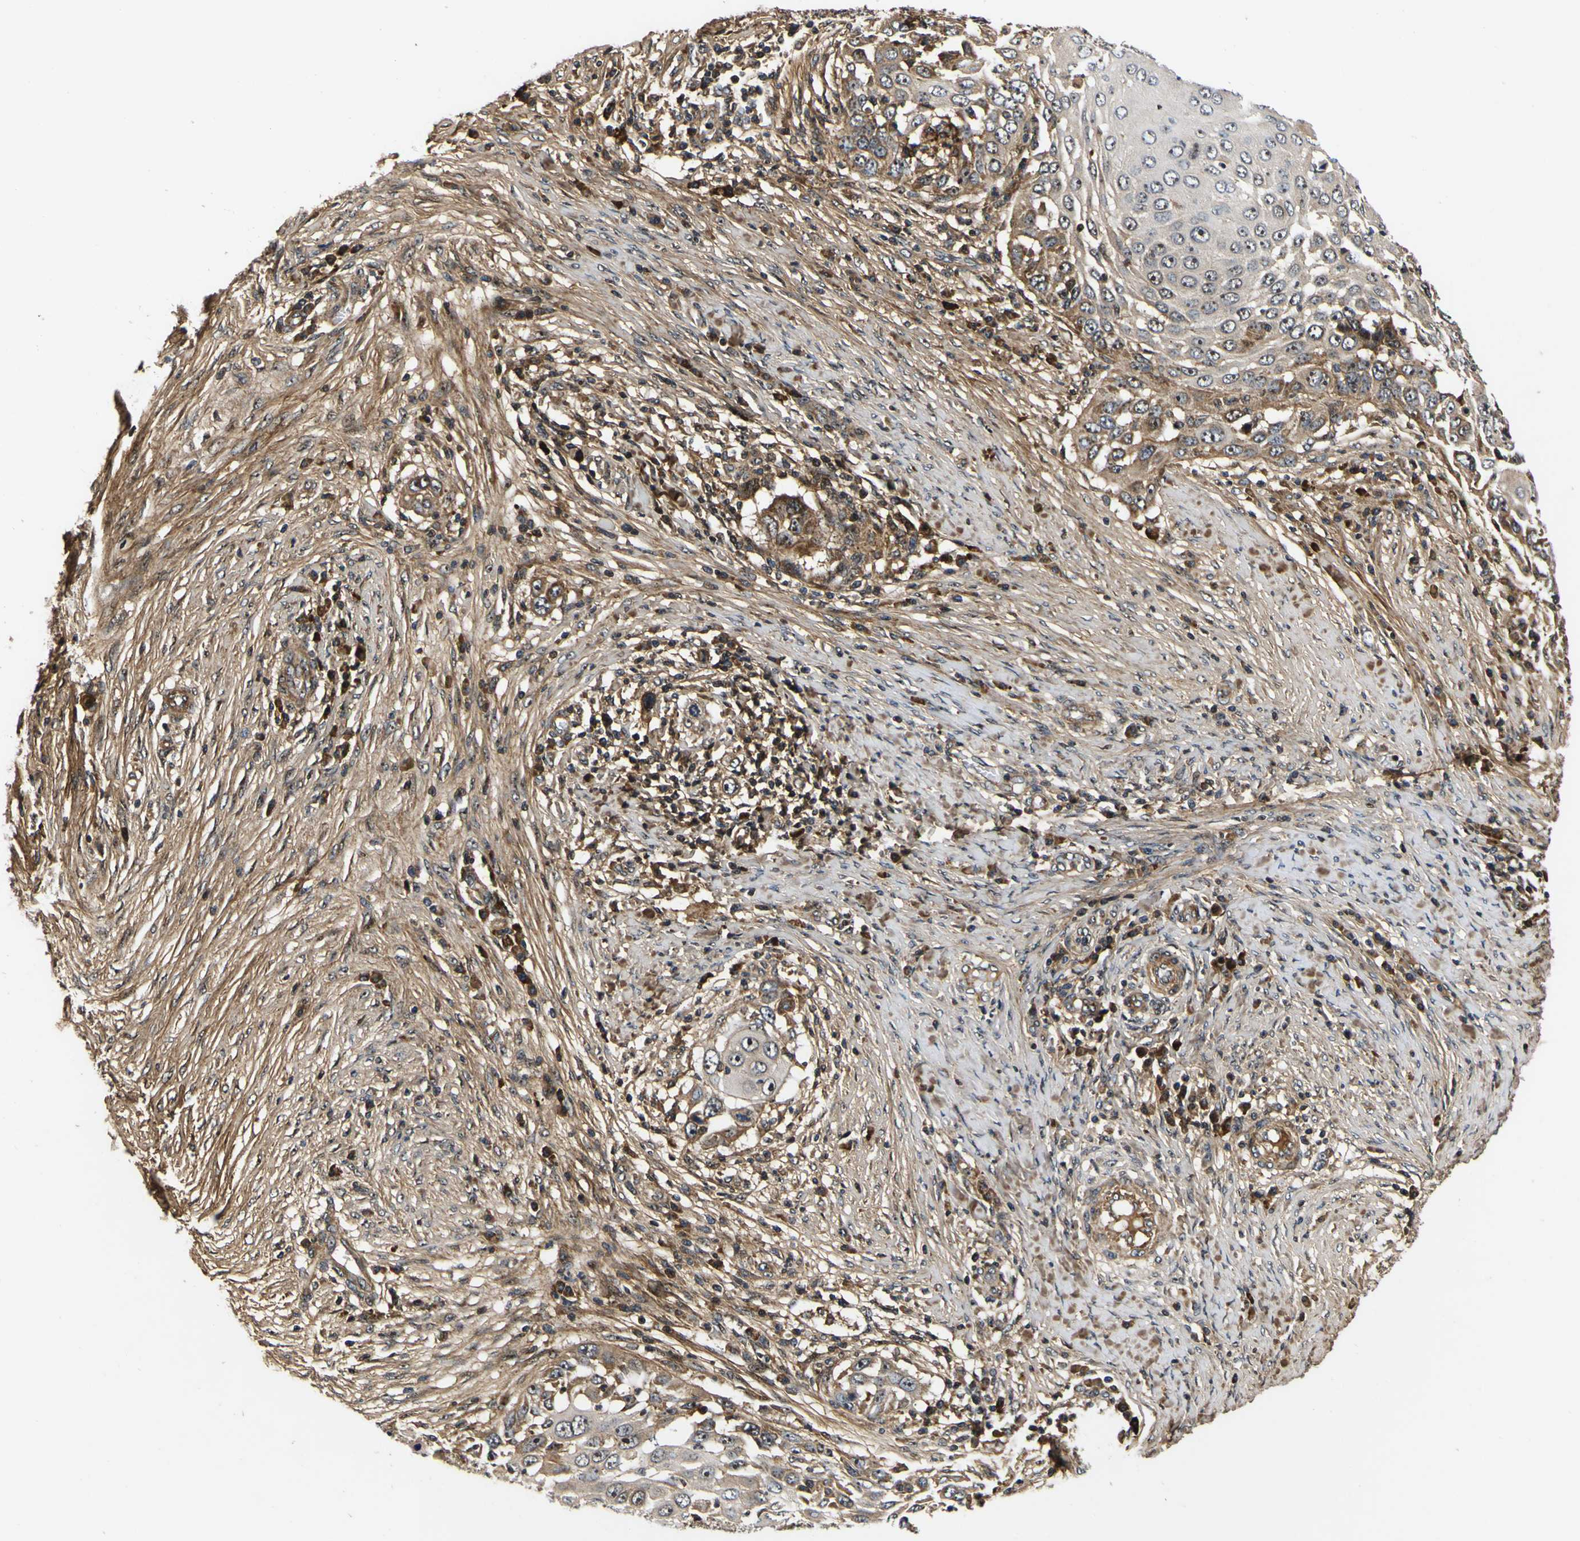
{"staining": {"intensity": "moderate", "quantity": "<25%", "location": "cytoplasmic/membranous"}, "tissue": "skin cancer", "cell_type": "Tumor cells", "image_type": "cancer", "snomed": [{"axis": "morphology", "description": "Squamous cell carcinoma, NOS"}, {"axis": "topography", "description": "Skin"}], "caption": "A brown stain labels moderate cytoplasmic/membranous staining of a protein in human skin cancer tumor cells.", "gene": "LRP4", "patient": {"sex": "female", "age": 44}}